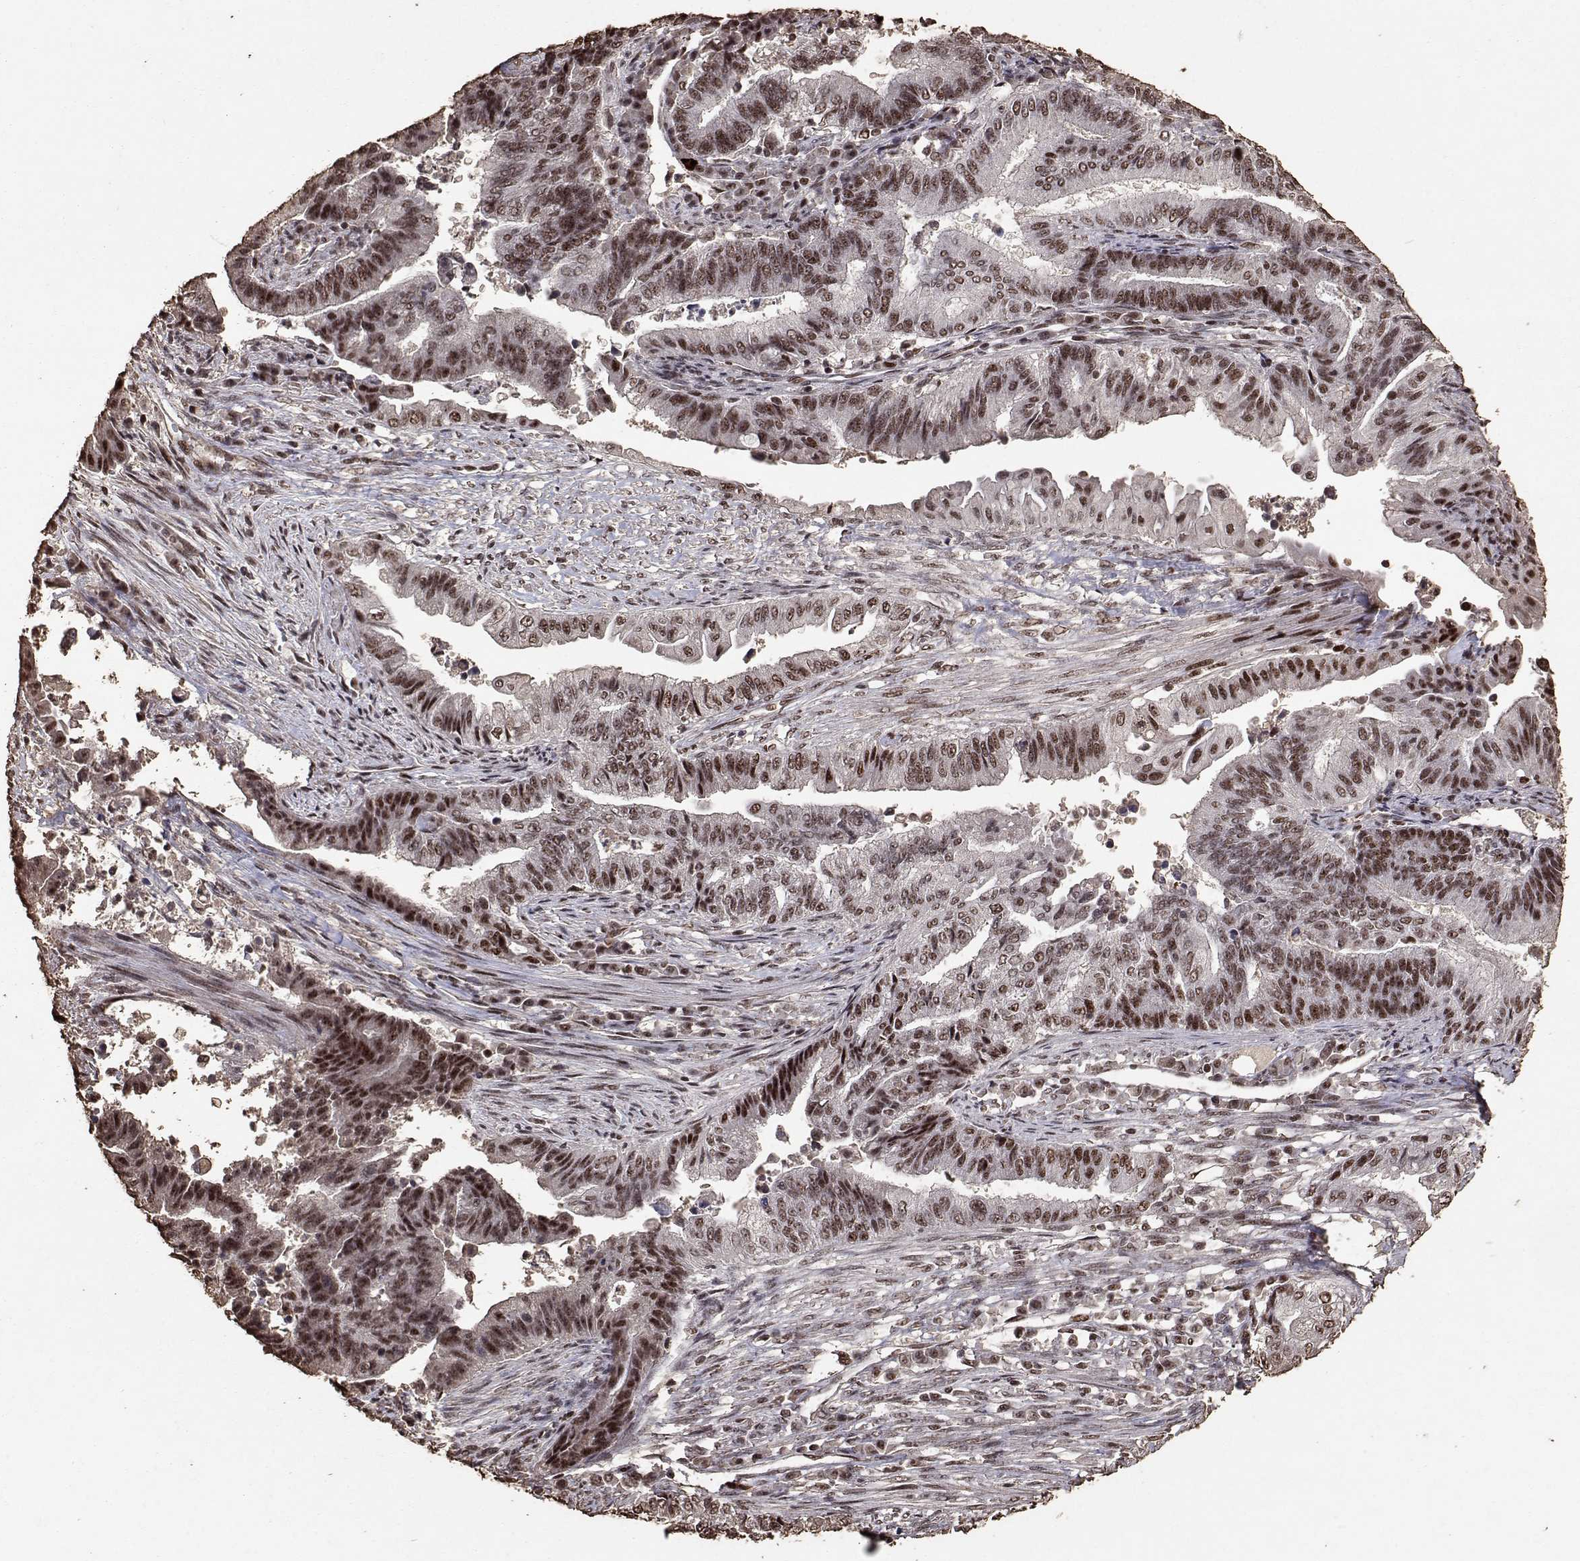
{"staining": {"intensity": "strong", "quantity": ">75%", "location": "nuclear"}, "tissue": "endometrial cancer", "cell_type": "Tumor cells", "image_type": "cancer", "snomed": [{"axis": "morphology", "description": "Adenocarcinoma, NOS"}, {"axis": "topography", "description": "Uterus"}, {"axis": "topography", "description": "Endometrium"}], "caption": "Immunohistochemistry (IHC) (DAB (3,3'-diaminobenzidine)) staining of adenocarcinoma (endometrial) demonstrates strong nuclear protein positivity in approximately >75% of tumor cells.", "gene": "TOE1", "patient": {"sex": "female", "age": 54}}